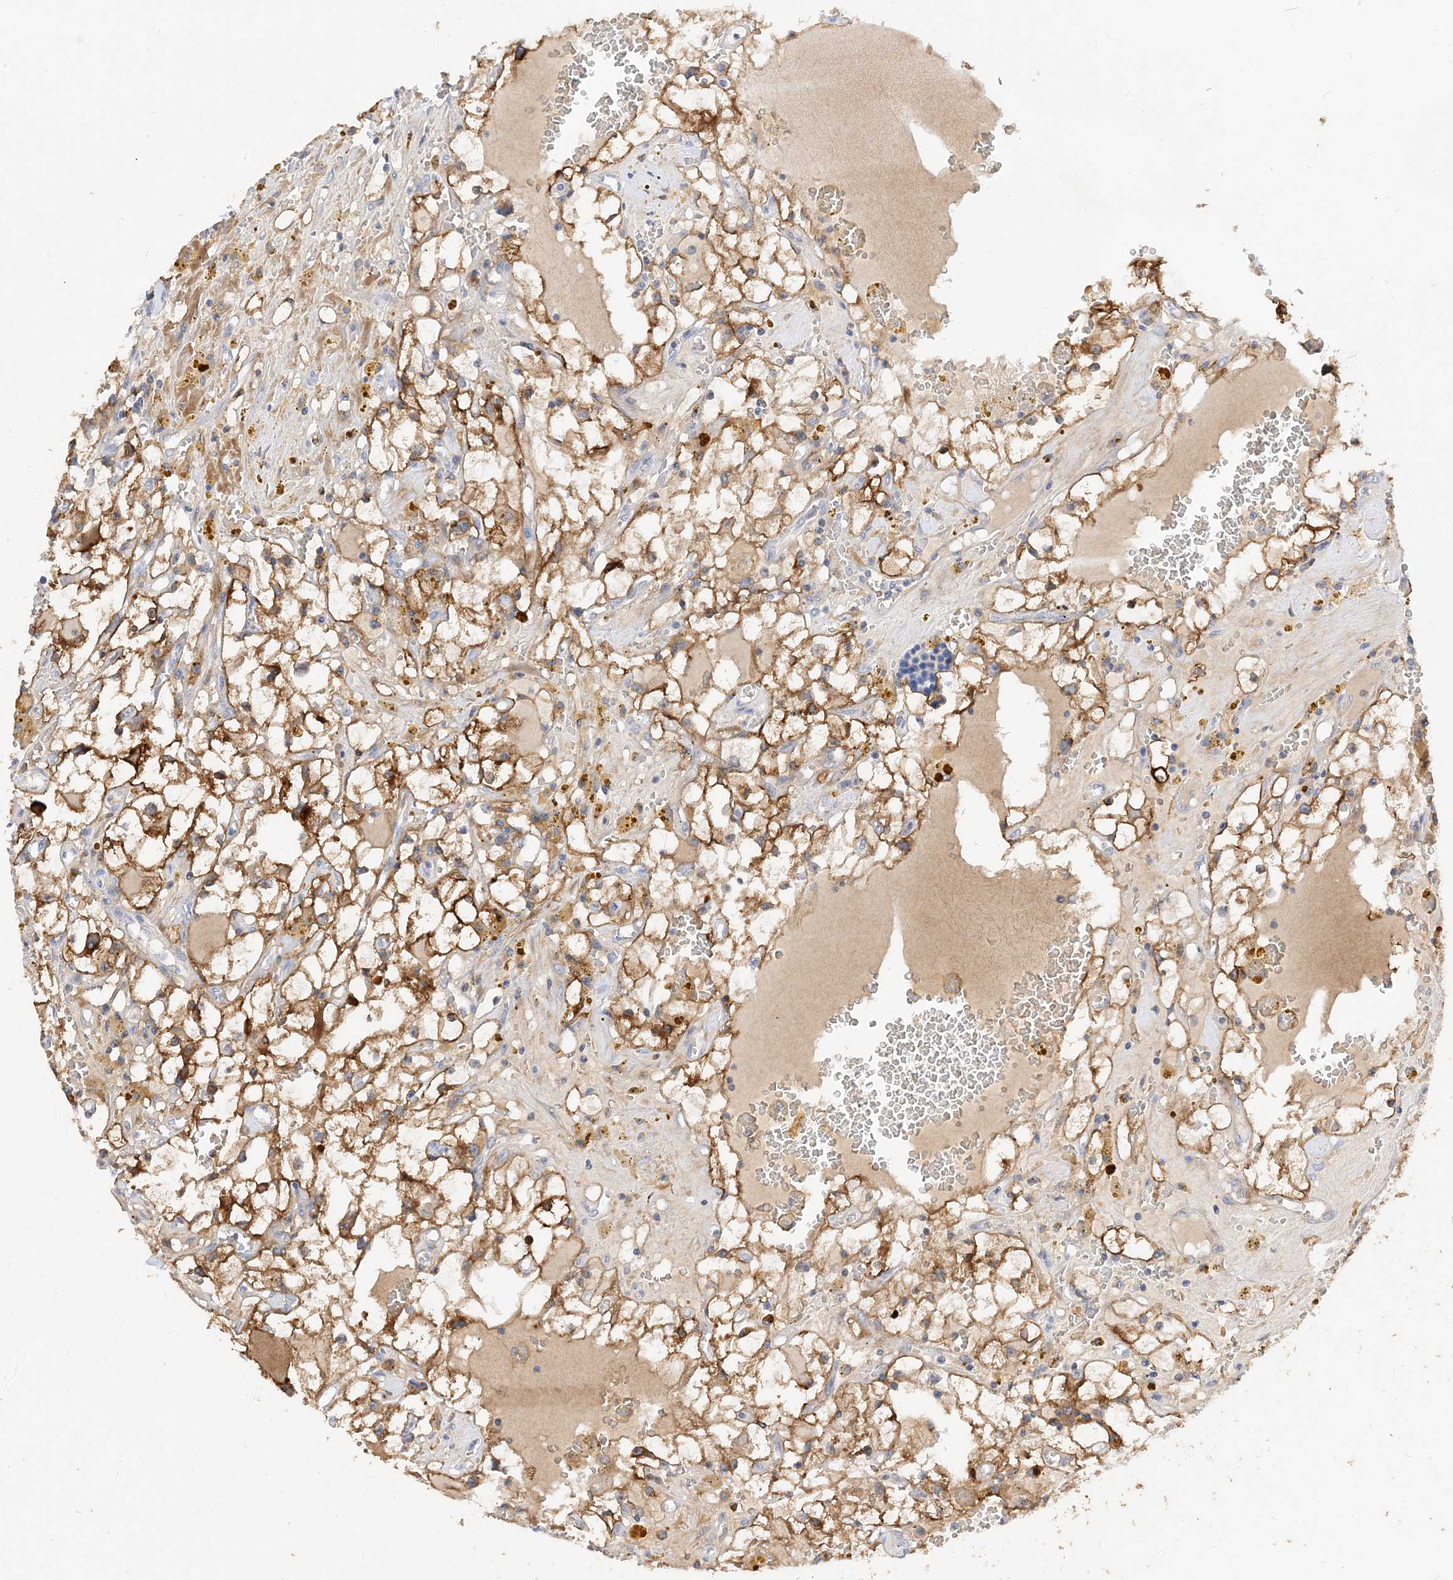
{"staining": {"intensity": "moderate", "quantity": ">75%", "location": "cytoplasmic/membranous"}, "tissue": "renal cancer", "cell_type": "Tumor cells", "image_type": "cancer", "snomed": [{"axis": "morphology", "description": "Adenocarcinoma, NOS"}, {"axis": "topography", "description": "Kidney"}], "caption": "Renal cancer (adenocarcinoma) tissue exhibits moderate cytoplasmic/membranous expression in approximately >75% of tumor cells (IHC, brightfield microscopy, high magnification).", "gene": "ARV1", "patient": {"sex": "male", "age": 56}}